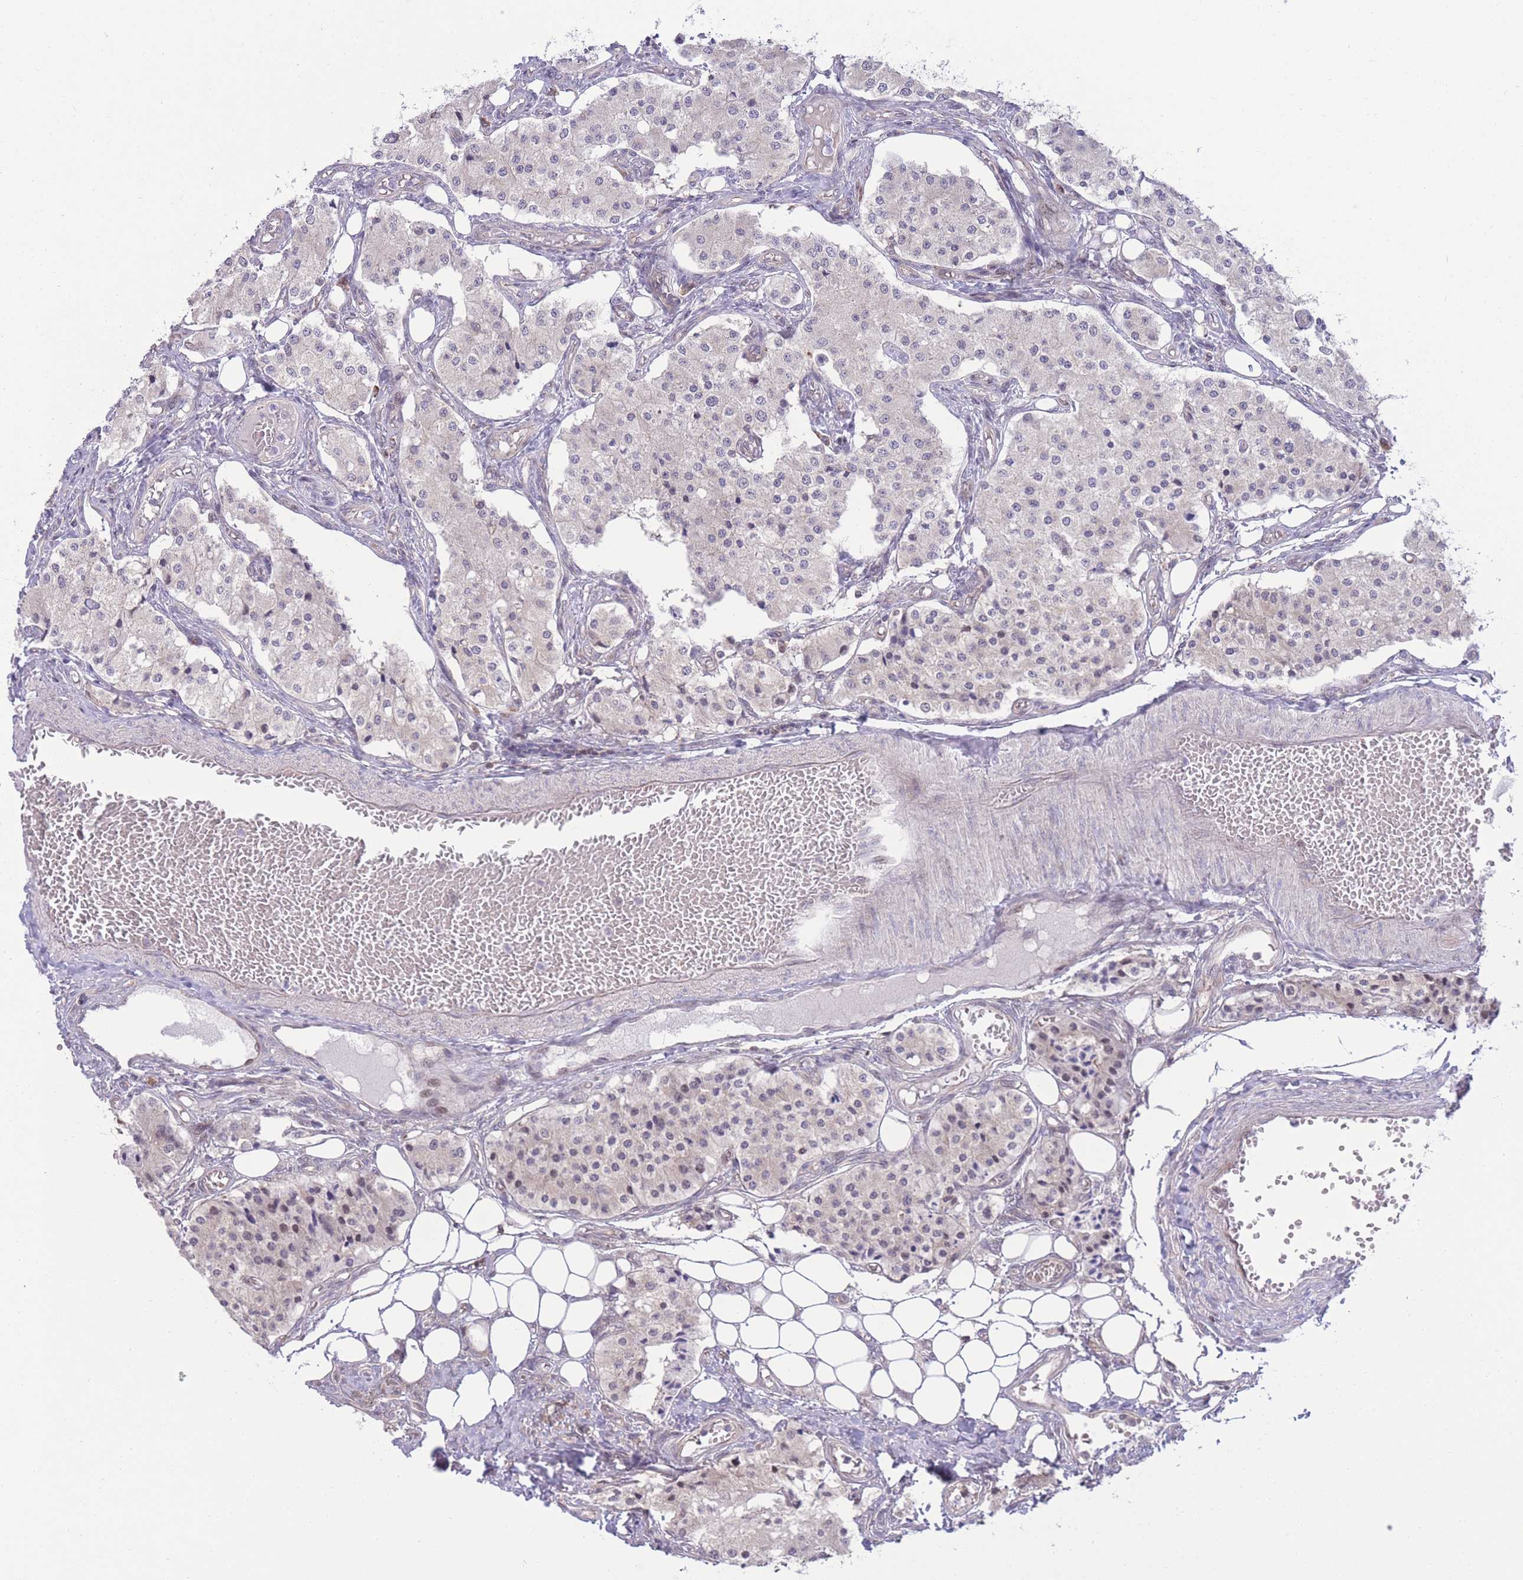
{"staining": {"intensity": "negative", "quantity": "none", "location": "none"}, "tissue": "carcinoid", "cell_type": "Tumor cells", "image_type": "cancer", "snomed": [{"axis": "morphology", "description": "Carcinoid, malignant, NOS"}, {"axis": "topography", "description": "Colon"}], "caption": "This micrograph is of malignant carcinoid stained with immunohistochemistry to label a protein in brown with the nuclei are counter-stained blue. There is no positivity in tumor cells. (Stains: DAB (3,3'-diaminobenzidine) immunohistochemistry (IHC) with hematoxylin counter stain, Microscopy: brightfield microscopy at high magnification).", "gene": "RIC8A", "patient": {"sex": "female", "age": 52}}